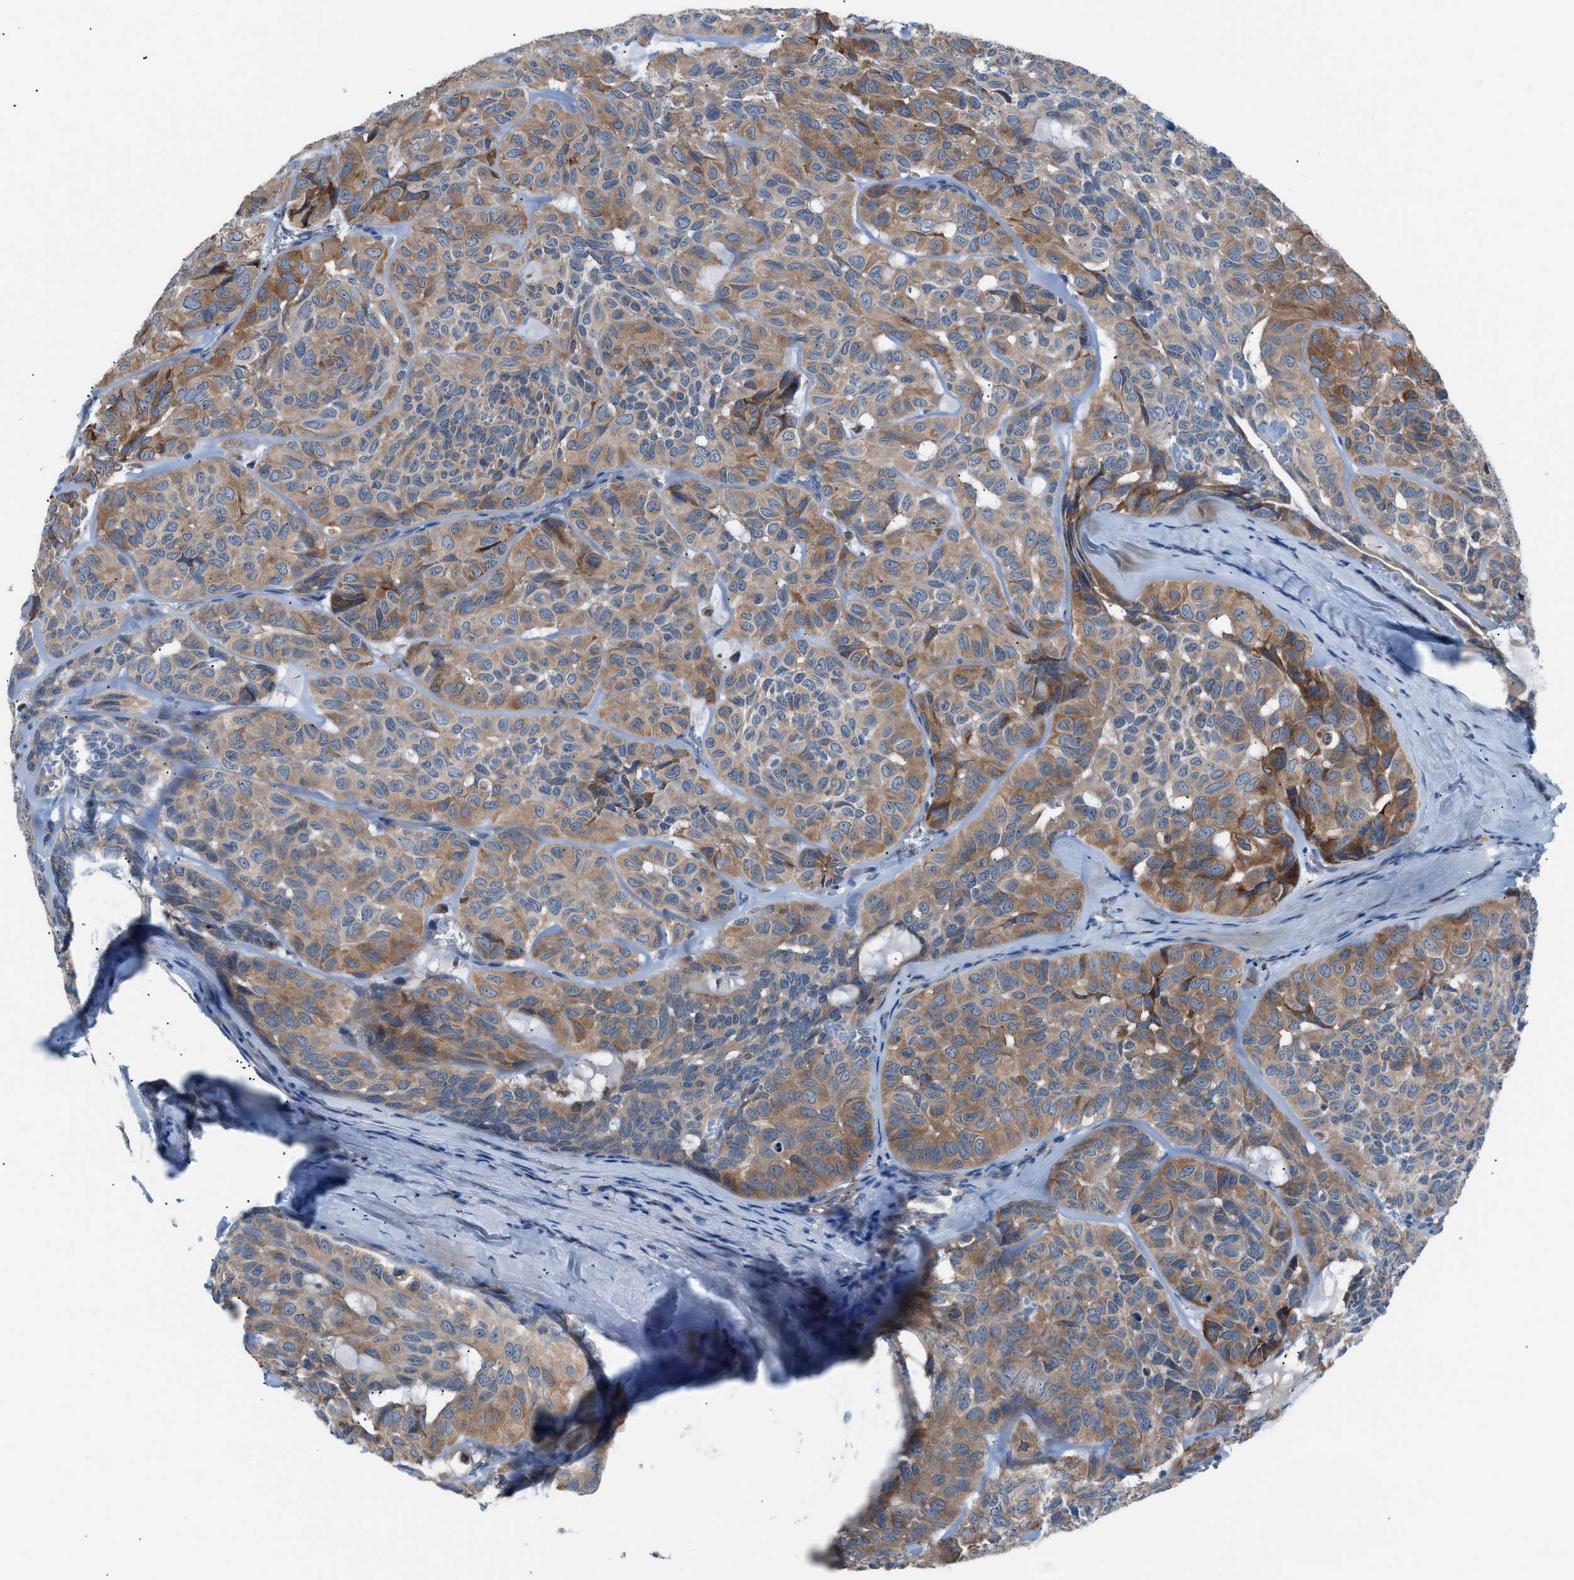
{"staining": {"intensity": "moderate", "quantity": ">75%", "location": "cytoplasmic/membranous"}, "tissue": "head and neck cancer", "cell_type": "Tumor cells", "image_type": "cancer", "snomed": [{"axis": "morphology", "description": "Adenocarcinoma, NOS"}, {"axis": "topography", "description": "Salivary gland, NOS"}, {"axis": "topography", "description": "Head-Neck"}], "caption": "Immunohistochemical staining of head and neck adenocarcinoma exhibits moderate cytoplasmic/membranous protein expression in about >75% of tumor cells.", "gene": "HEG1", "patient": {"sex": "female", "age": 76}}